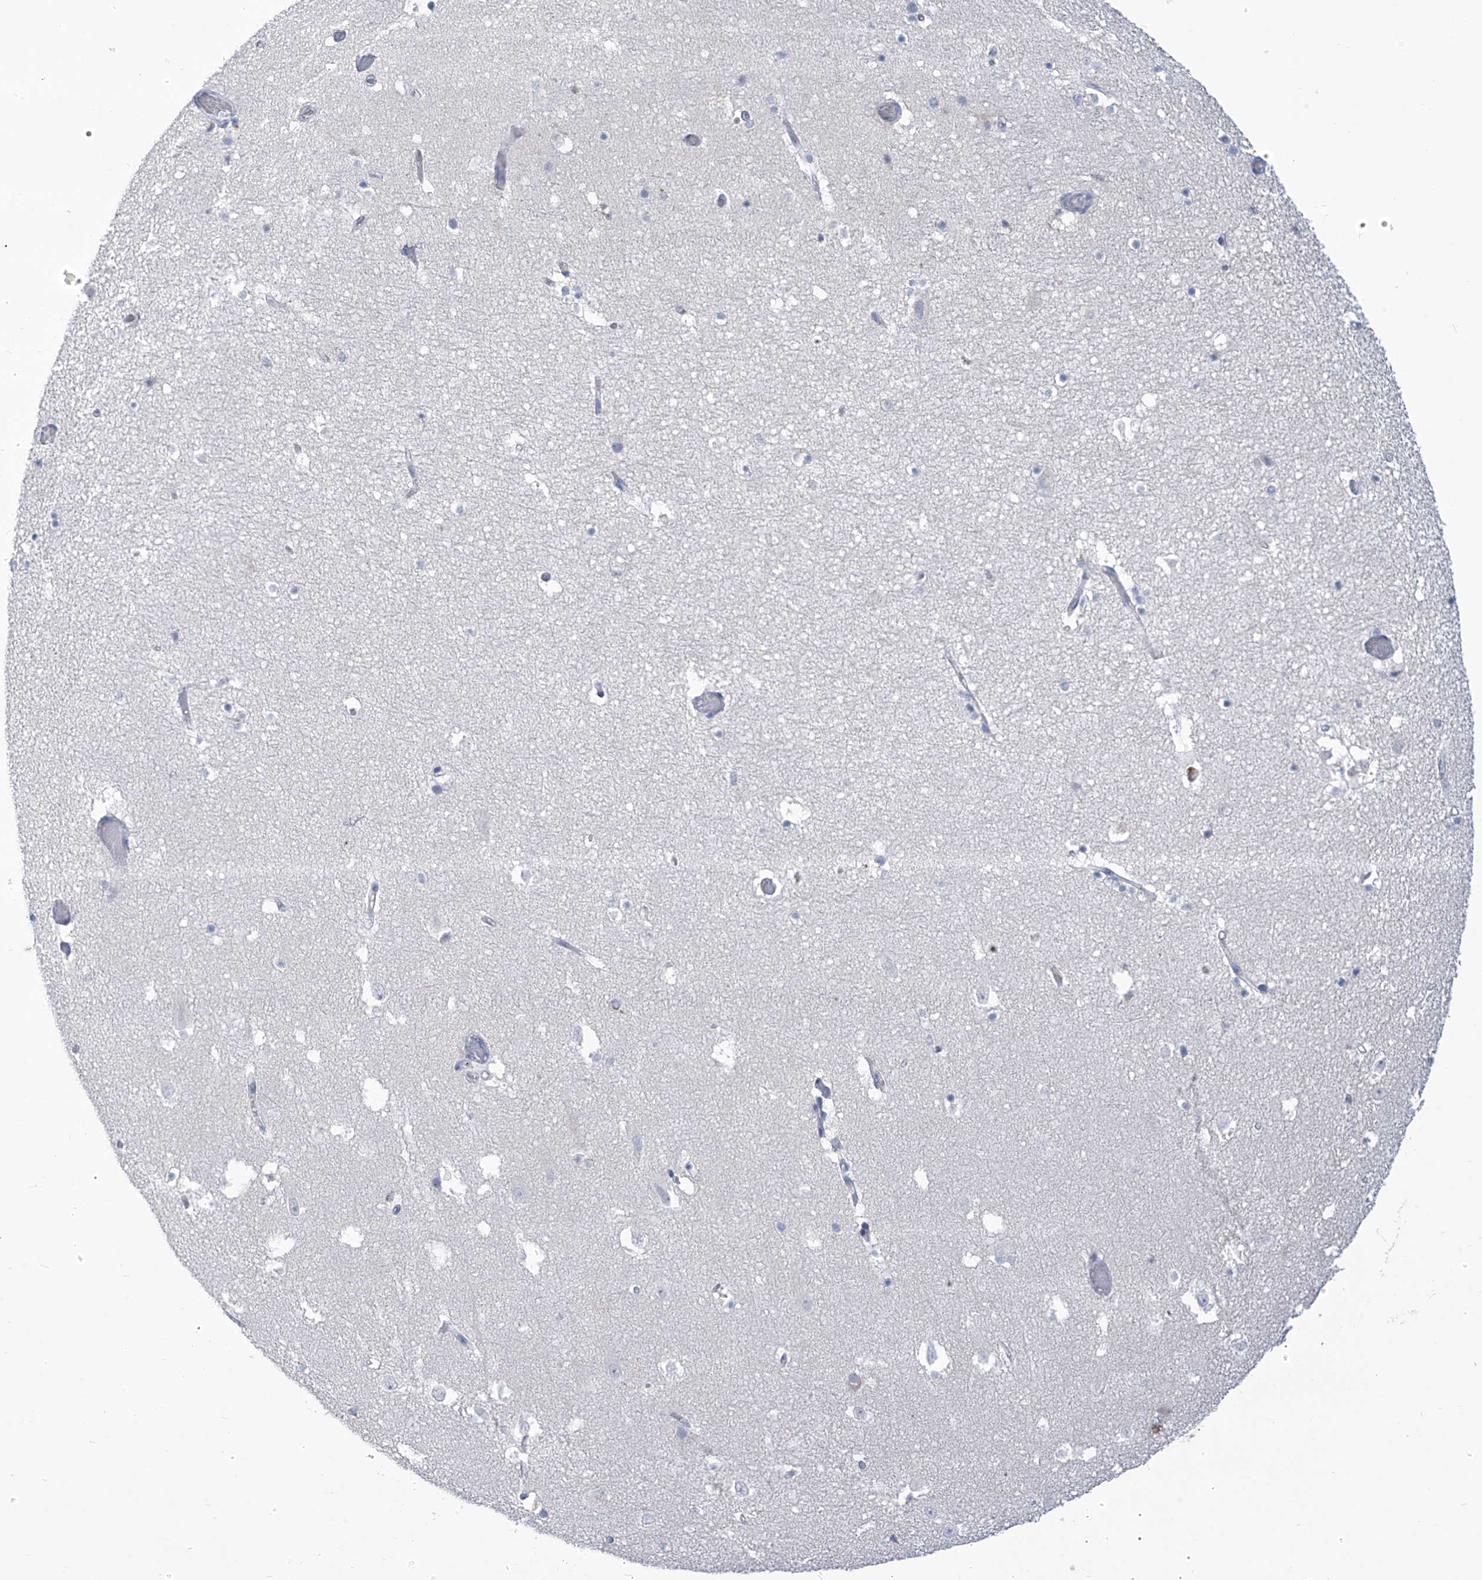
{"staining": {"intensity": "negative", "quantity": "none", "location": "none"}, "tissue": "hippocampus", "cell_type": "Glial cells", "image_type": "normal", "snomed": [{"axis": "morphology", "description": "Normal tissue, NOS"}, {"axis": "topography", "description": "Hippocampus"}], "caption": "Immunohistochemistry (IHC) of unremarkable human hippocampus displays no expression in glial cells. (Brightfield microscopy of DAB (3,3'-diaminobenzidine) IHC at high magnification).", "gene": "IBA57", "patient": {"sex": "female", "age": 52}}